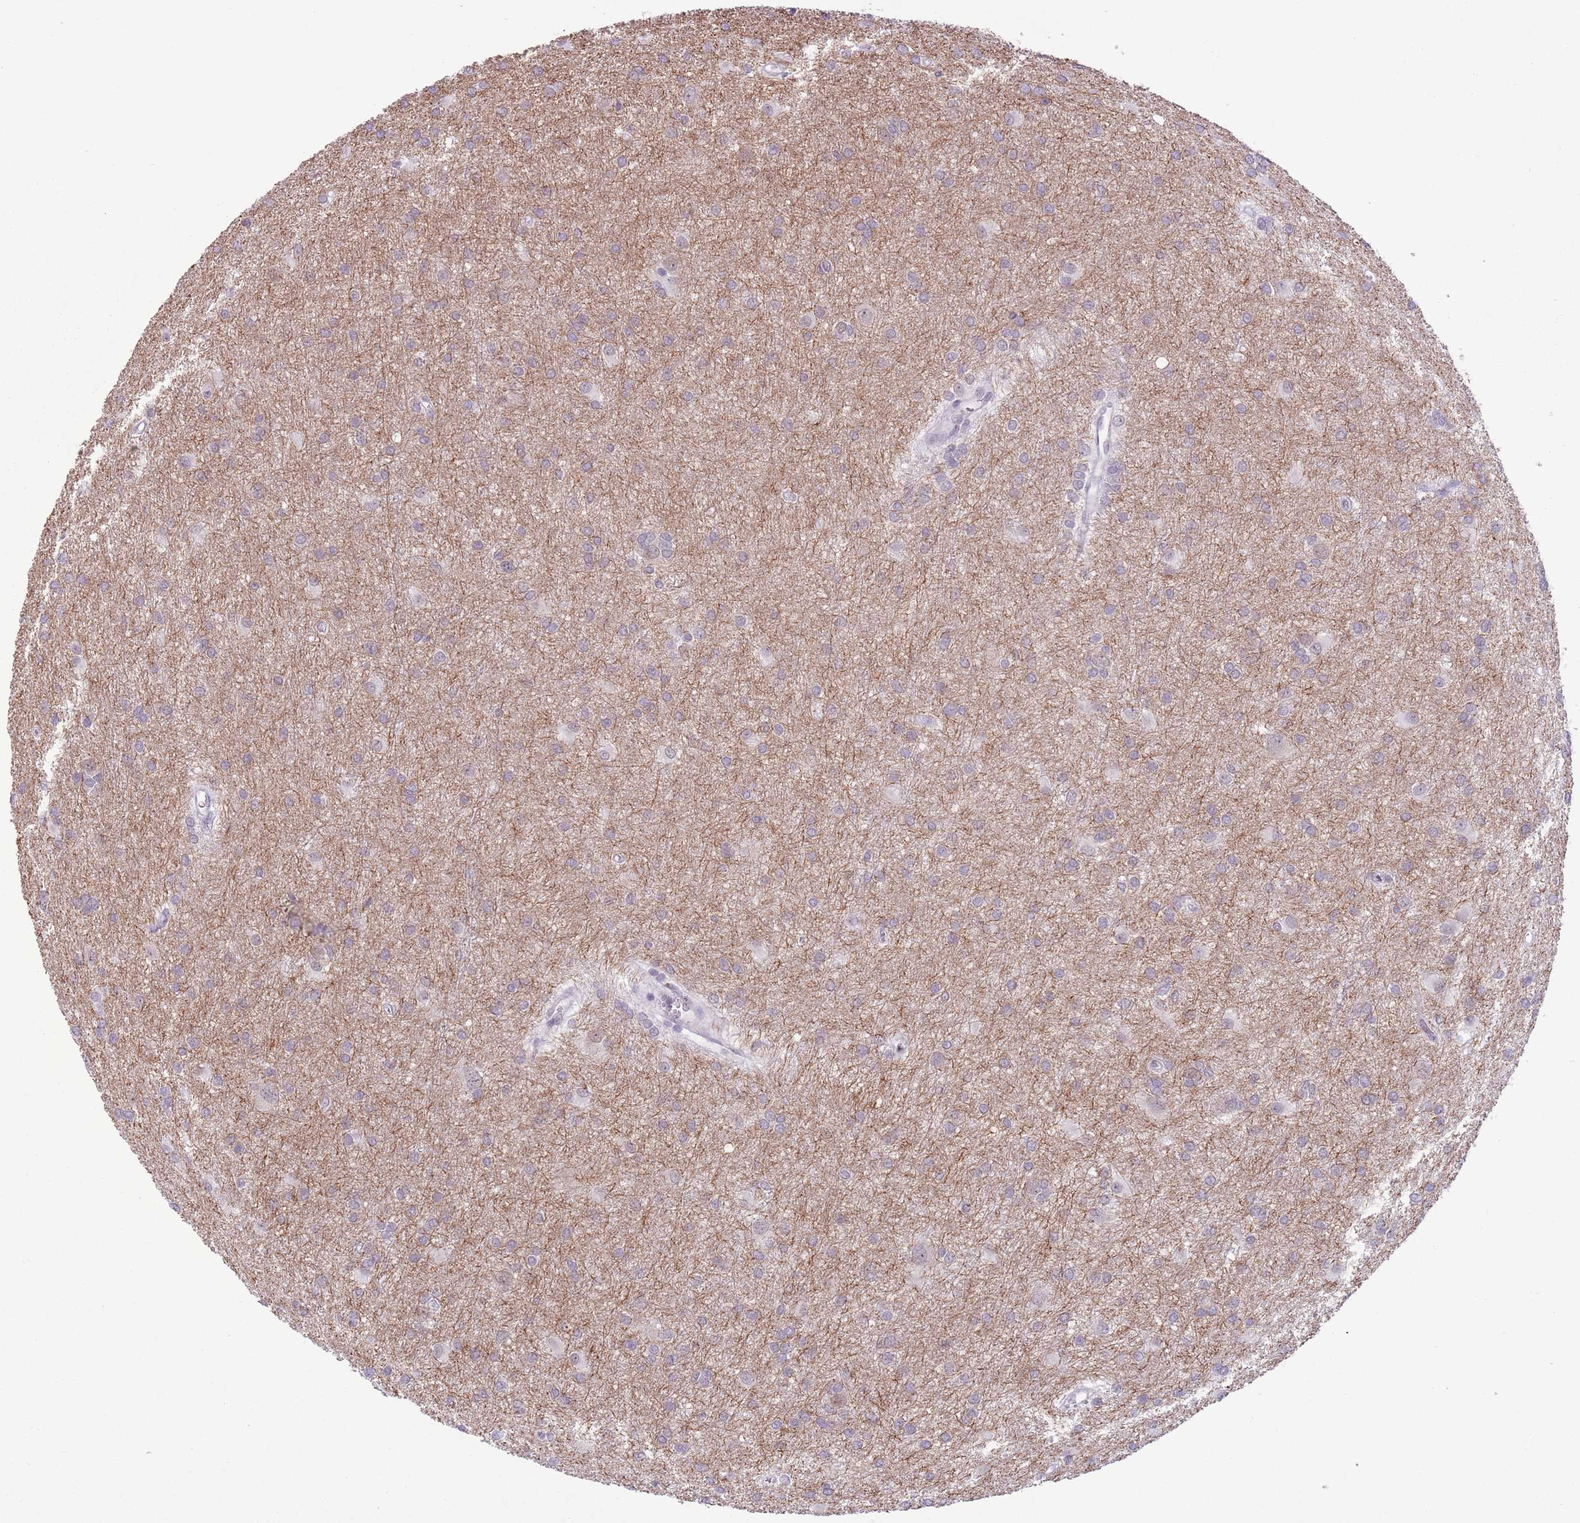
{"staining": {"intensity": "negative", "quantity": "none", "location": "none"}, "tissue": "glioma", "cell_type": "Tumor cells", "image_type": "cancer", "snomed": [{"axis": "morphology", "description": "Glioma, malignant, High grade"}, {"axis": "topography", "description": "Brain"}], "caption": "Human glioma stained for a protein using immunohistochemistry (IHC) shows no staining in tumor cells.", "gene": "ZNF576", "patient": {"sex": "female", "age": 50}}